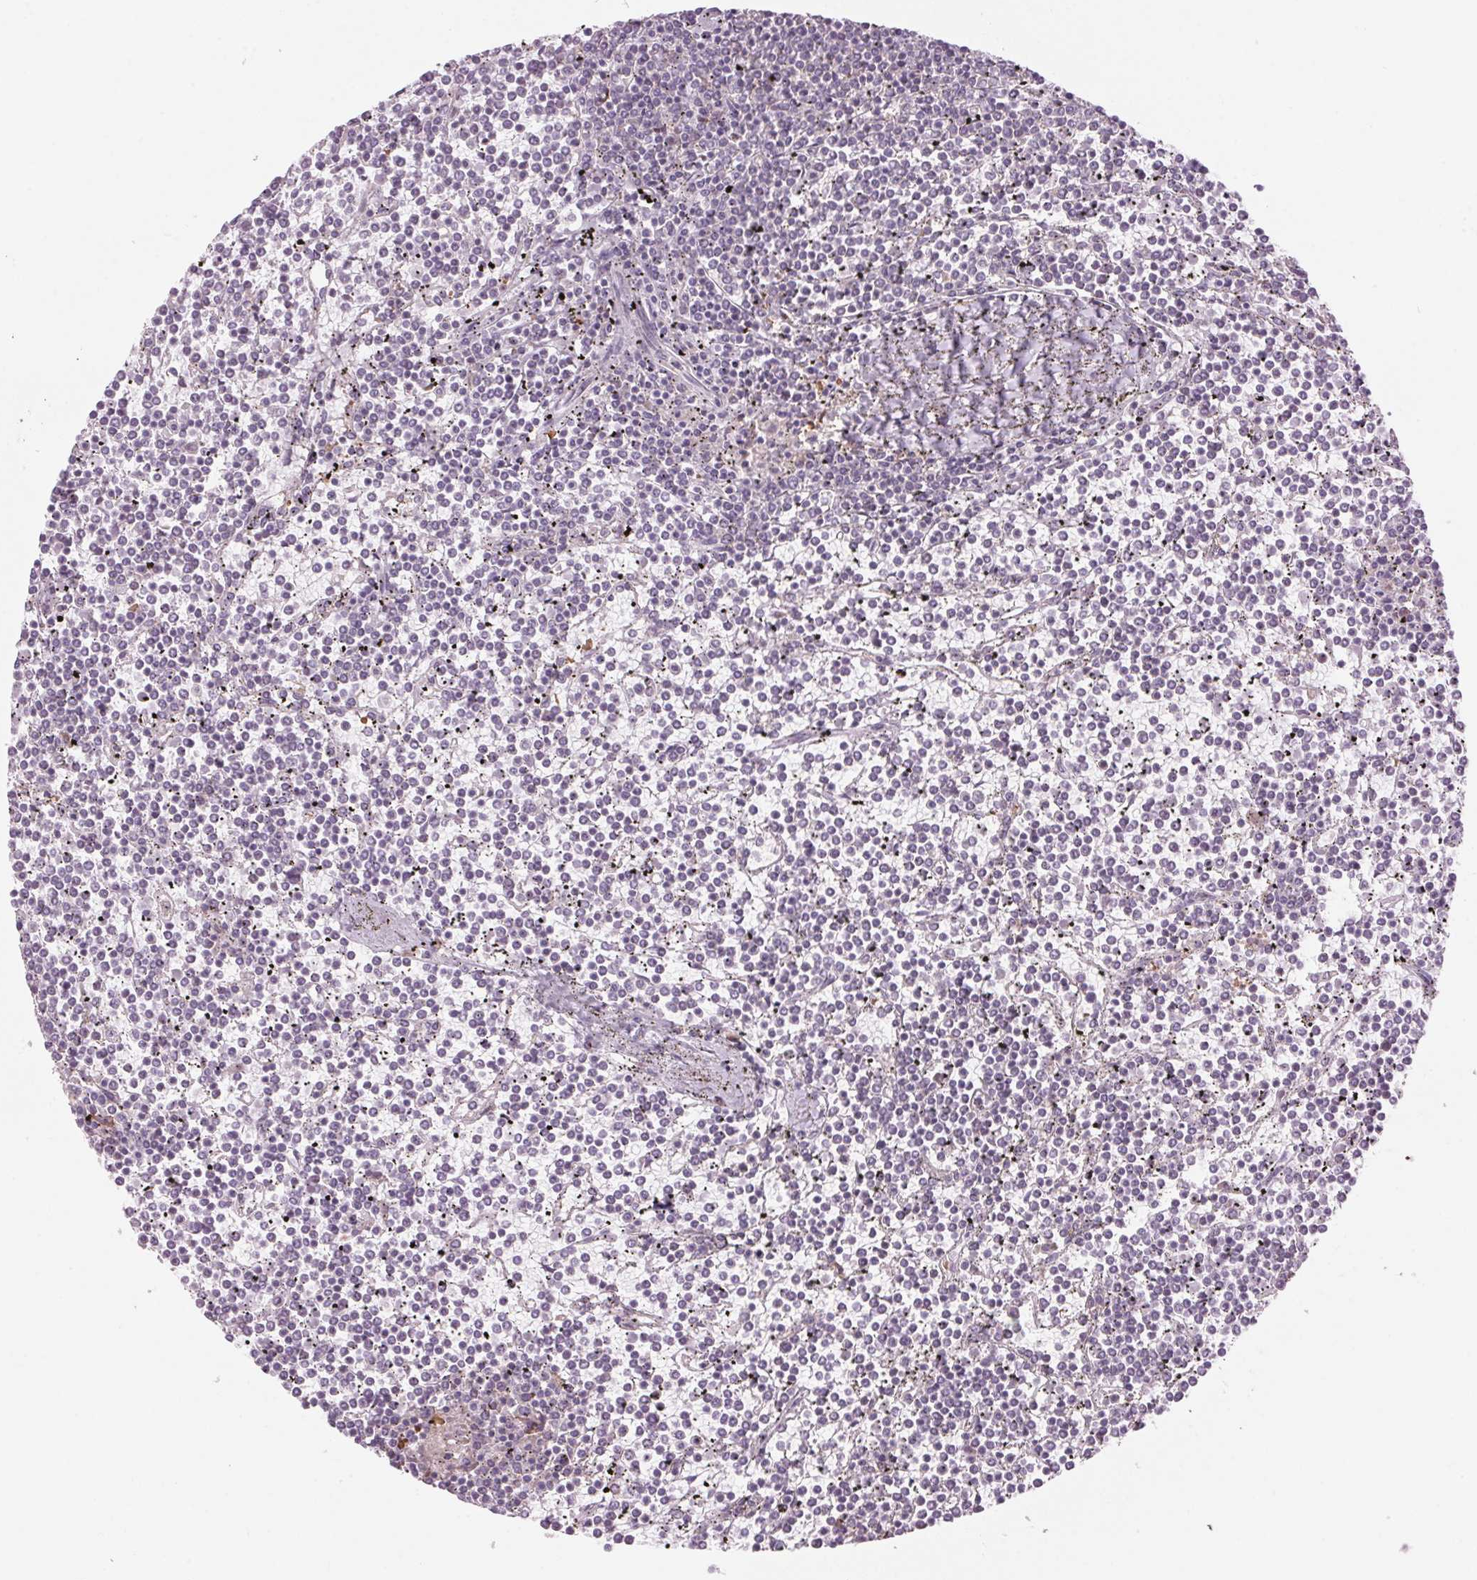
{"staining": {"intensity": "negative", "quantity": "none", "location": "none"}, "tissue": "lymphoma", "cell_type": "Tumor cells", "image_type": "cancer", "snomed": [{"axis": "morphology", "description": "Malignant lymphoma, non-Hodgkin's type, Low grade"}, {"axis": "topography", "description": "Spleen"}], "caption": "DAB (3,3'-diaminobenzidine) immunohistochemical staining of lymphoma demonstrates no significant expression in tumor cells. (Brightfield microscopy of DAB IHC at high magnification).", "gene": "GNMT", "patient": {"sex": "female", "age": 19}}